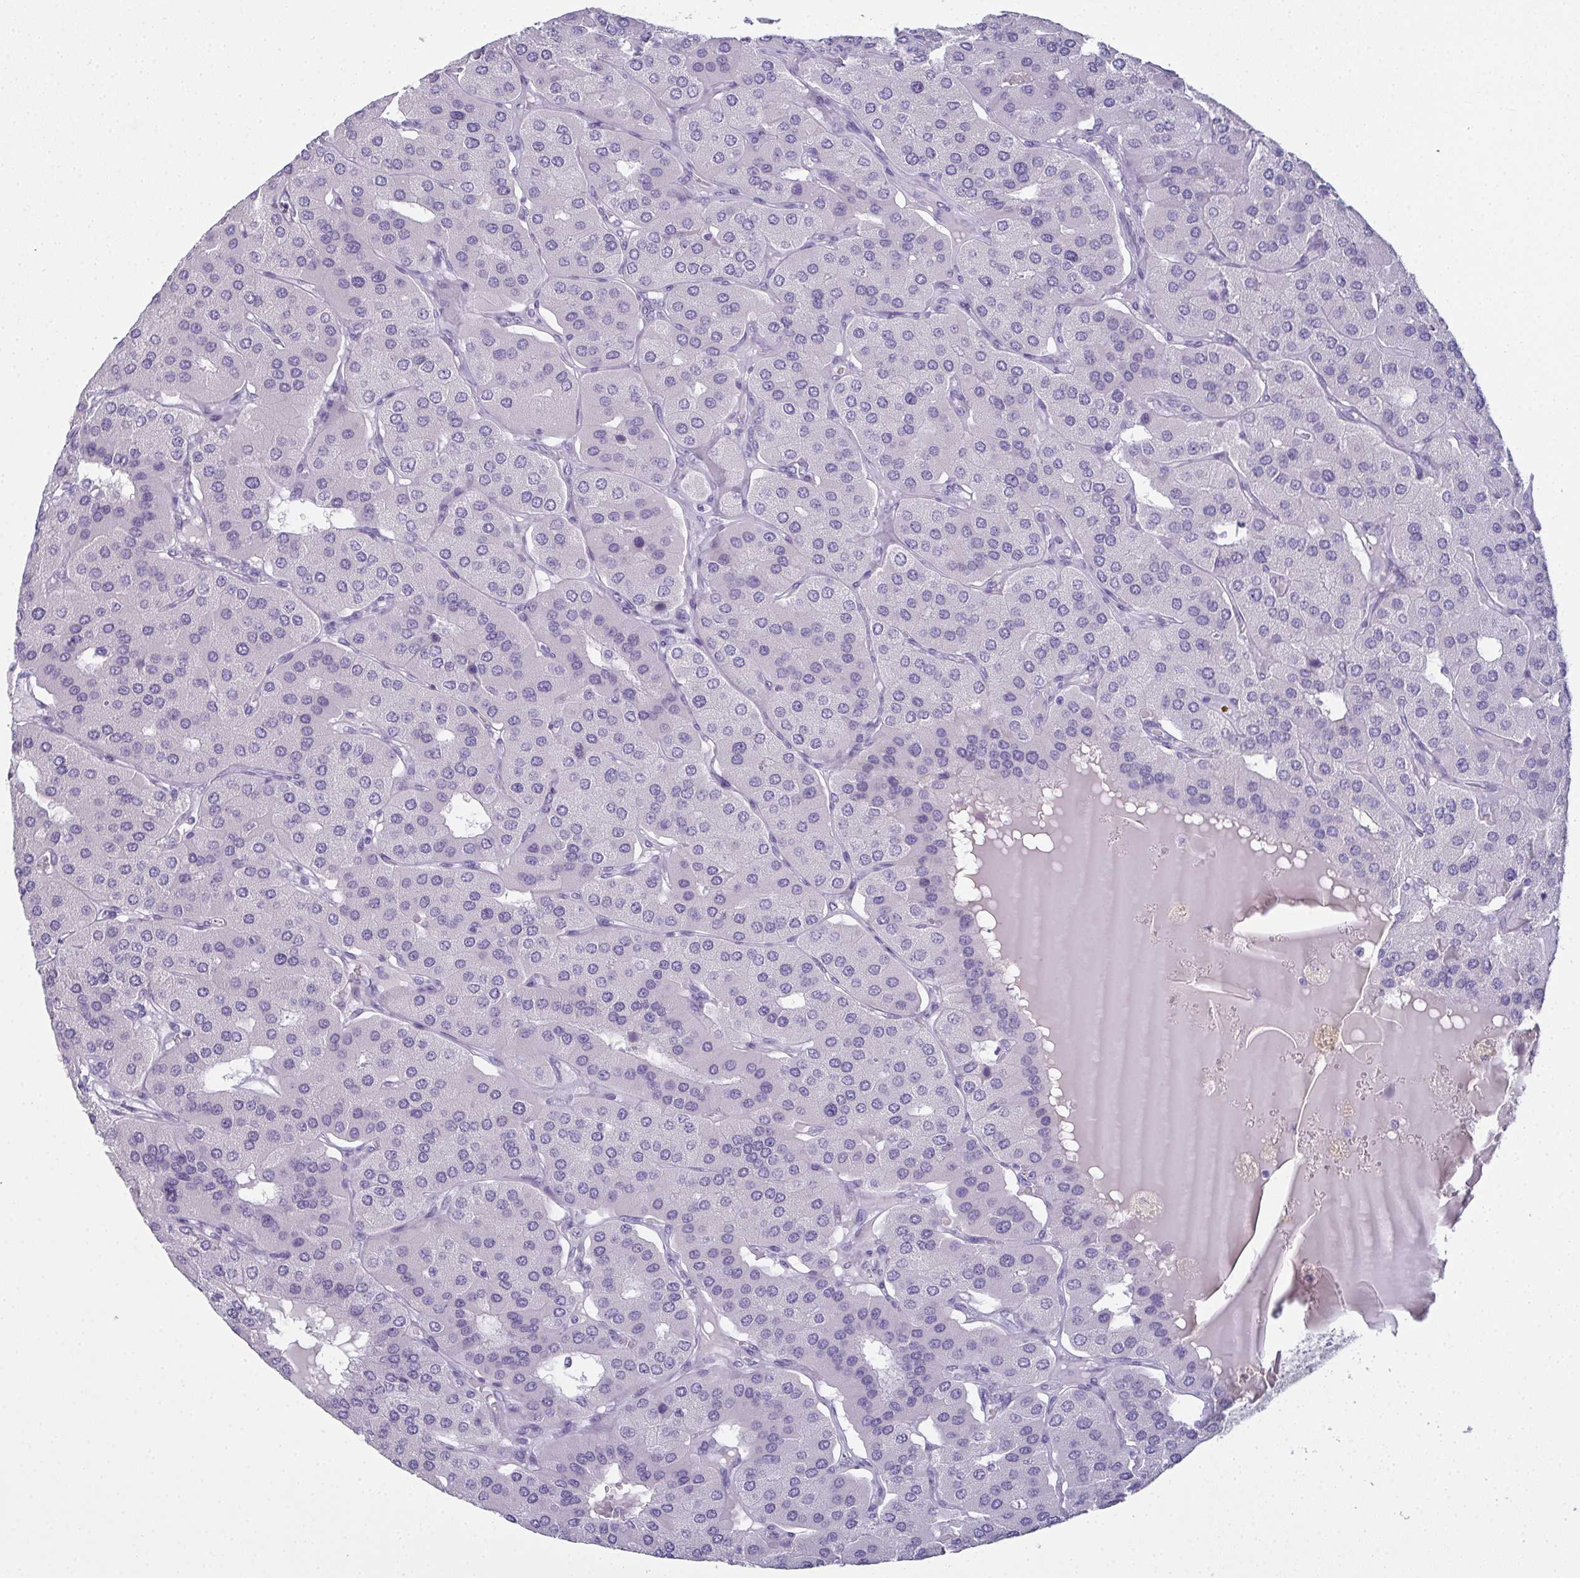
{"staining": {"intensity": "negative", "quantity": "none", "location": "none"}, "tissue": "parathyroid gland", "cell_type": "Glandular cells", "image_type": "normal", "snomed": [{"axis": "morphology", "description": "Normal tissue, NOS"}, {"axis": "morphology", "description": "Adenoma, NOS"}, {"axis": "topography", "description": "Parathyroid gland"}], "caption": "Glandular cells show no significant positivity in benign parathyroid gland. (DAB (3,3'-diaminobenzidine) immunohistochemistry, high magnification).", "gene": "SLC36A2", "patient": {"sex": "female", "age": 86}}